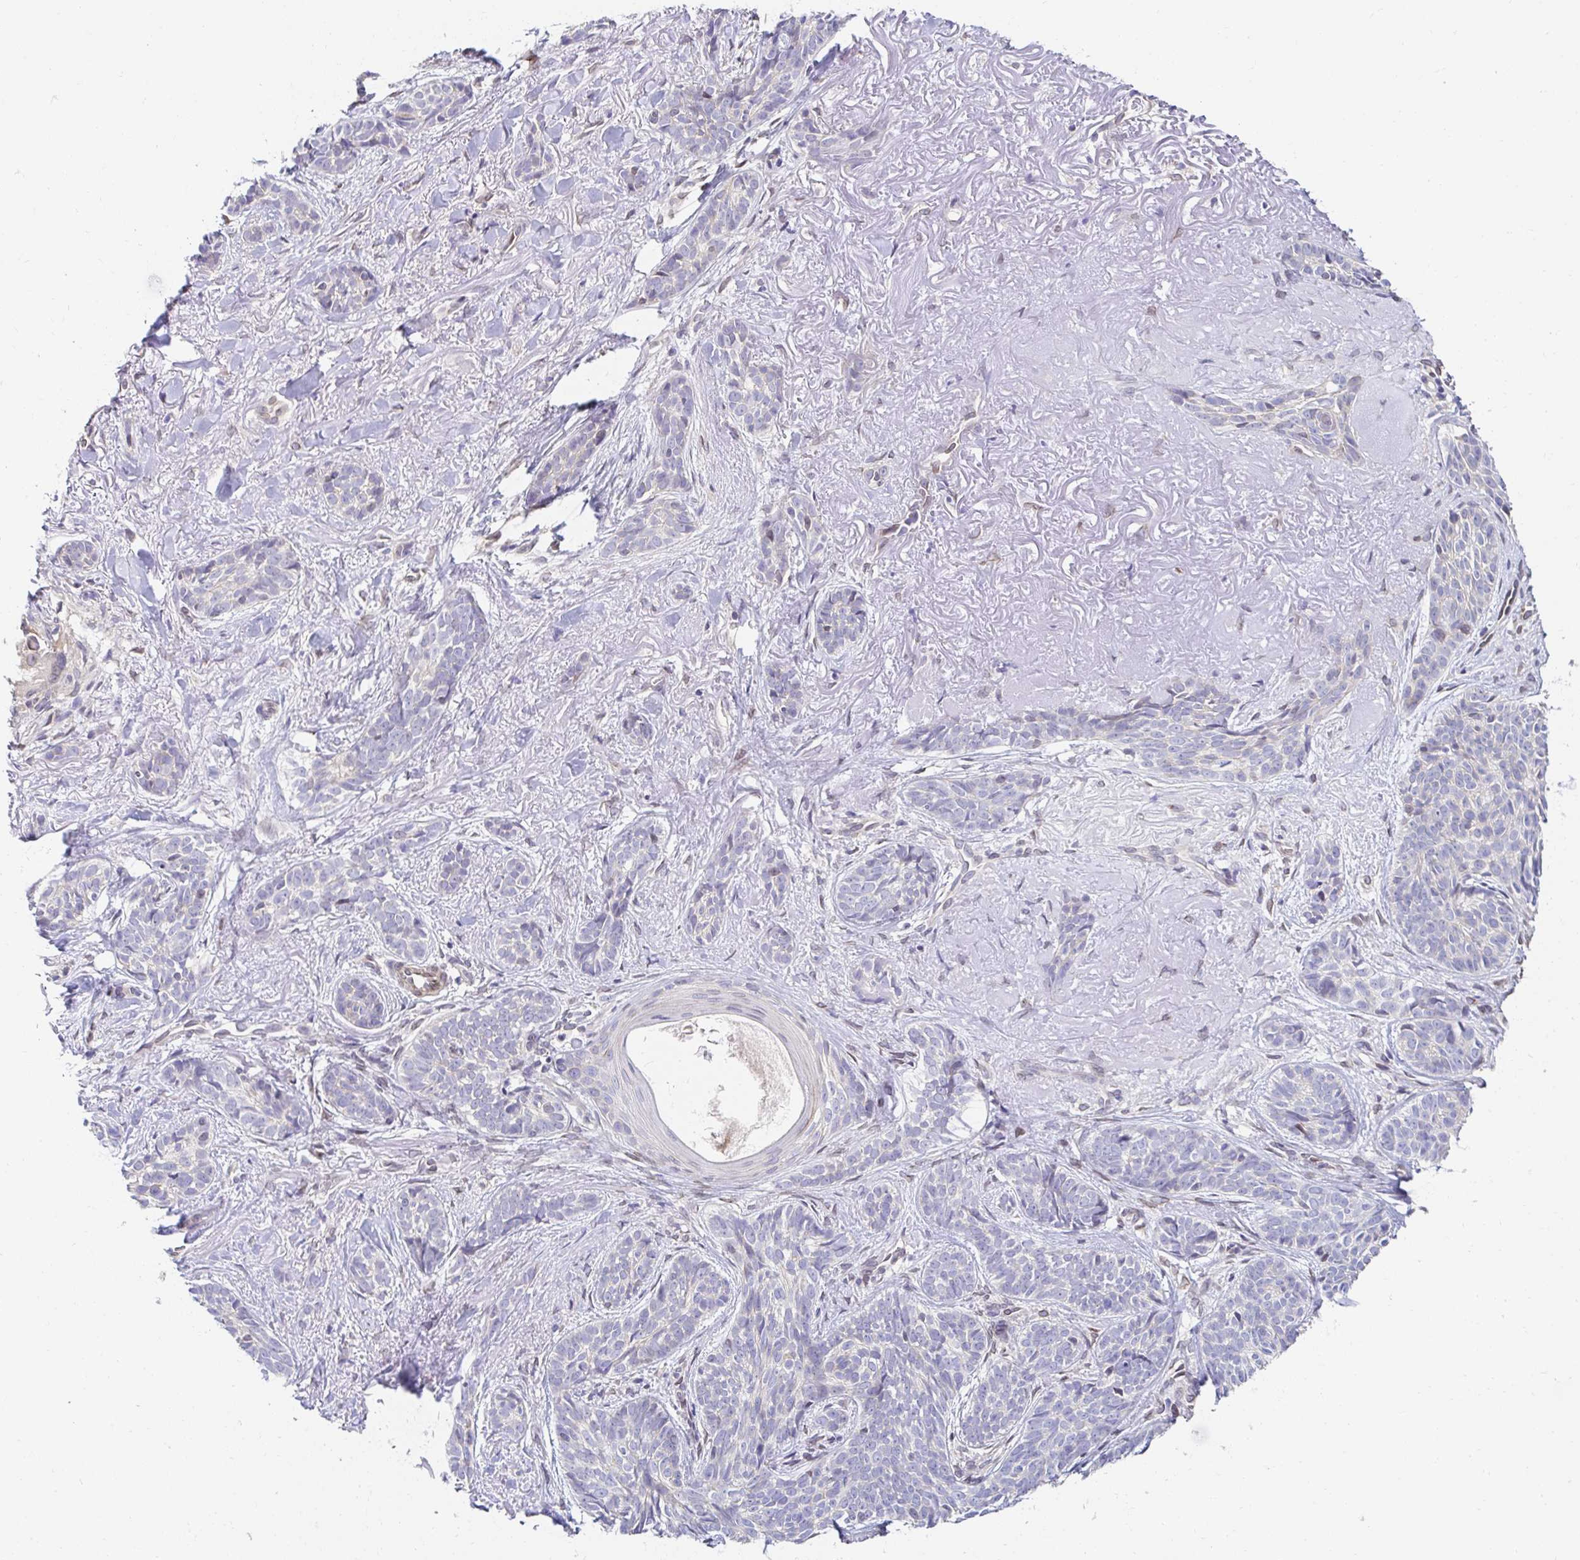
{"staining": {"intensity": "negative", "quantity": "none", "location": "none"}, "tissue": "skin cancer", "cell_type": "Tumor cells", "image_type": "cancer", "snomed": [{"axis": "morphology", "description": "Basal cell carcinoma"}, {"axis": "morphology", "description": "BCC, high aggressive"}, {"axis": "topography", "description": "Skin"}], "caption": "Tumor cells show no significant positivity in skin cancer. (Brightfield microscopy of DAB (3,3'-diaminobenzidine) immunohistochemistry at high magnification).", "gene": "AKAP14", "patient": {"sex": "female", "age": 79}}